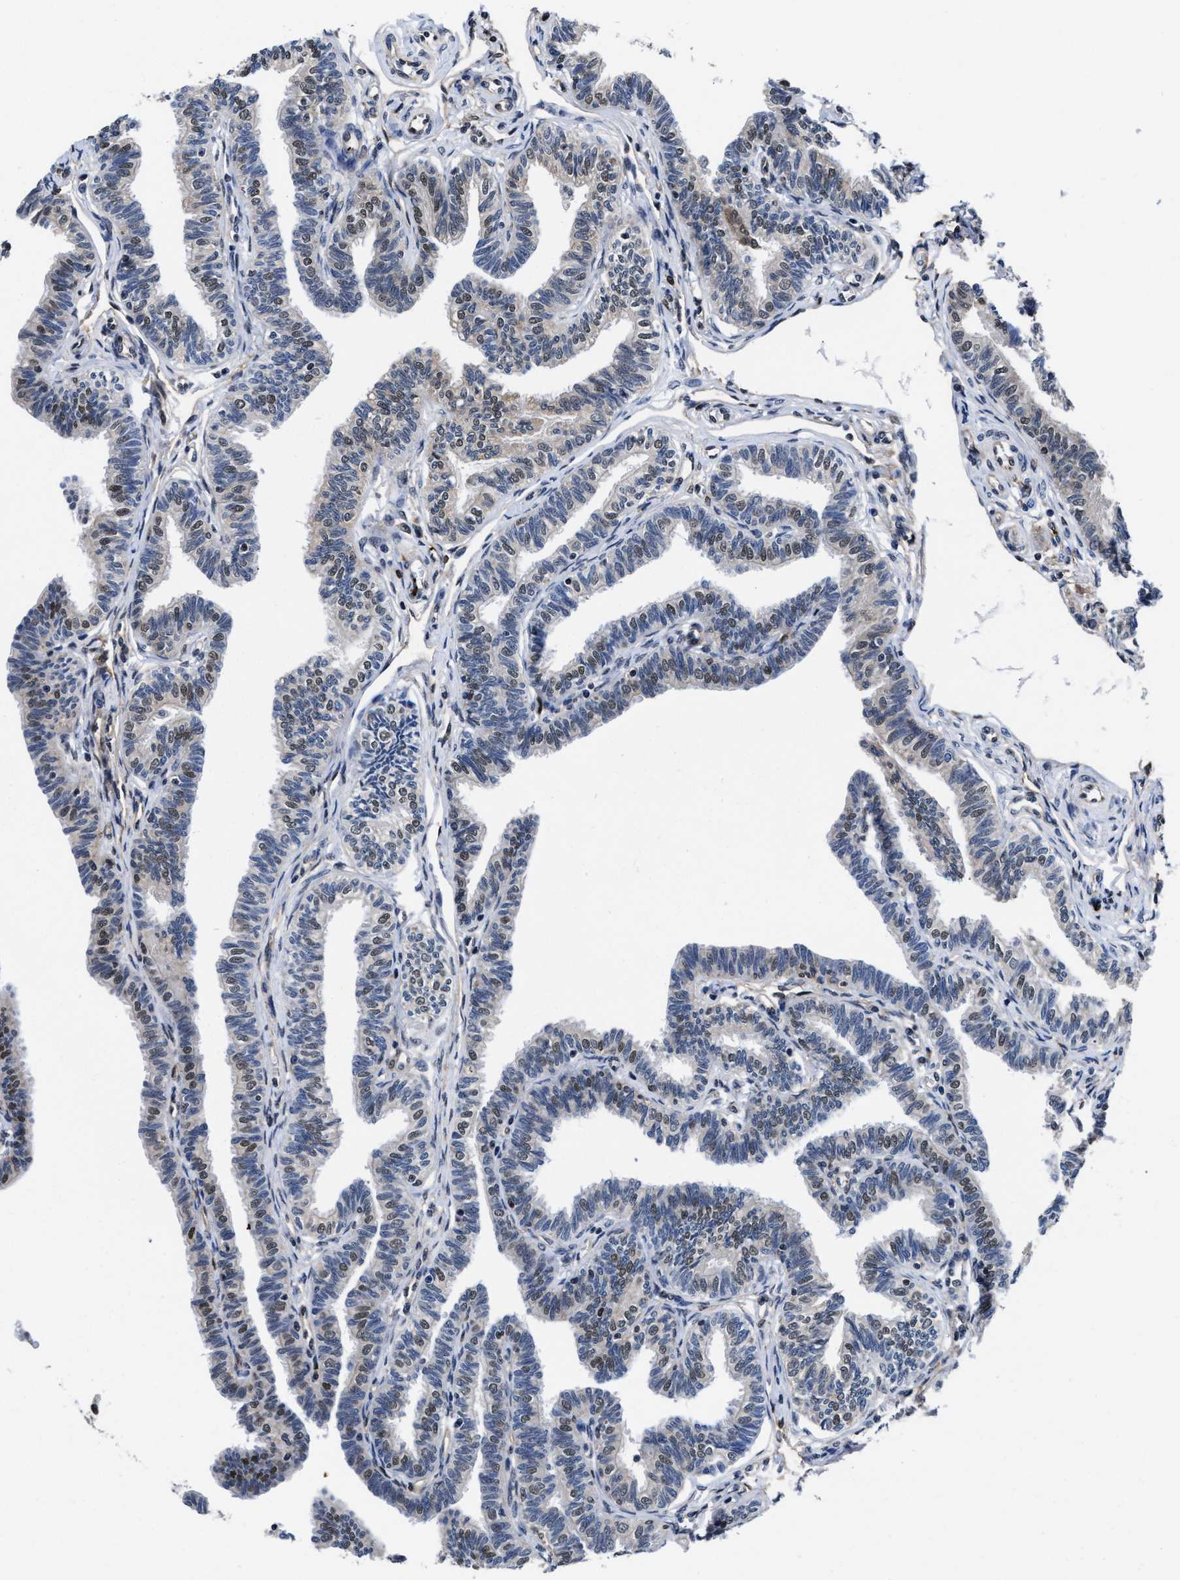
{"staining": {"intensity": "weak", "quantity": "25%-75%", "location": "cytoplasmic/membranous,nuclear"}, "tissue": "fallopian tube", "cell_type": "Glandular cells", "image_type": "normal", "snomed": [{"axis": "morphology", "description": "Normal tissue, NOS"}, {"axis": "topography", "description": "Fallopian tube"}, {"axis": "topography", "description": "Ovary"}], "caption": "Protein staining demonstrates weak cytoplasmic/membranous,nuclear positivity in approximately 25%-75% of glandular cells in normal fallopian tube. Using DAB (3,3'-diaminobenzidine) (brown) and hematoxylin (blue) stains, captured at high magnification using brightfield microscopy.", "gene": "ACLY", "patient": {"sex": "female", "age": 23}}